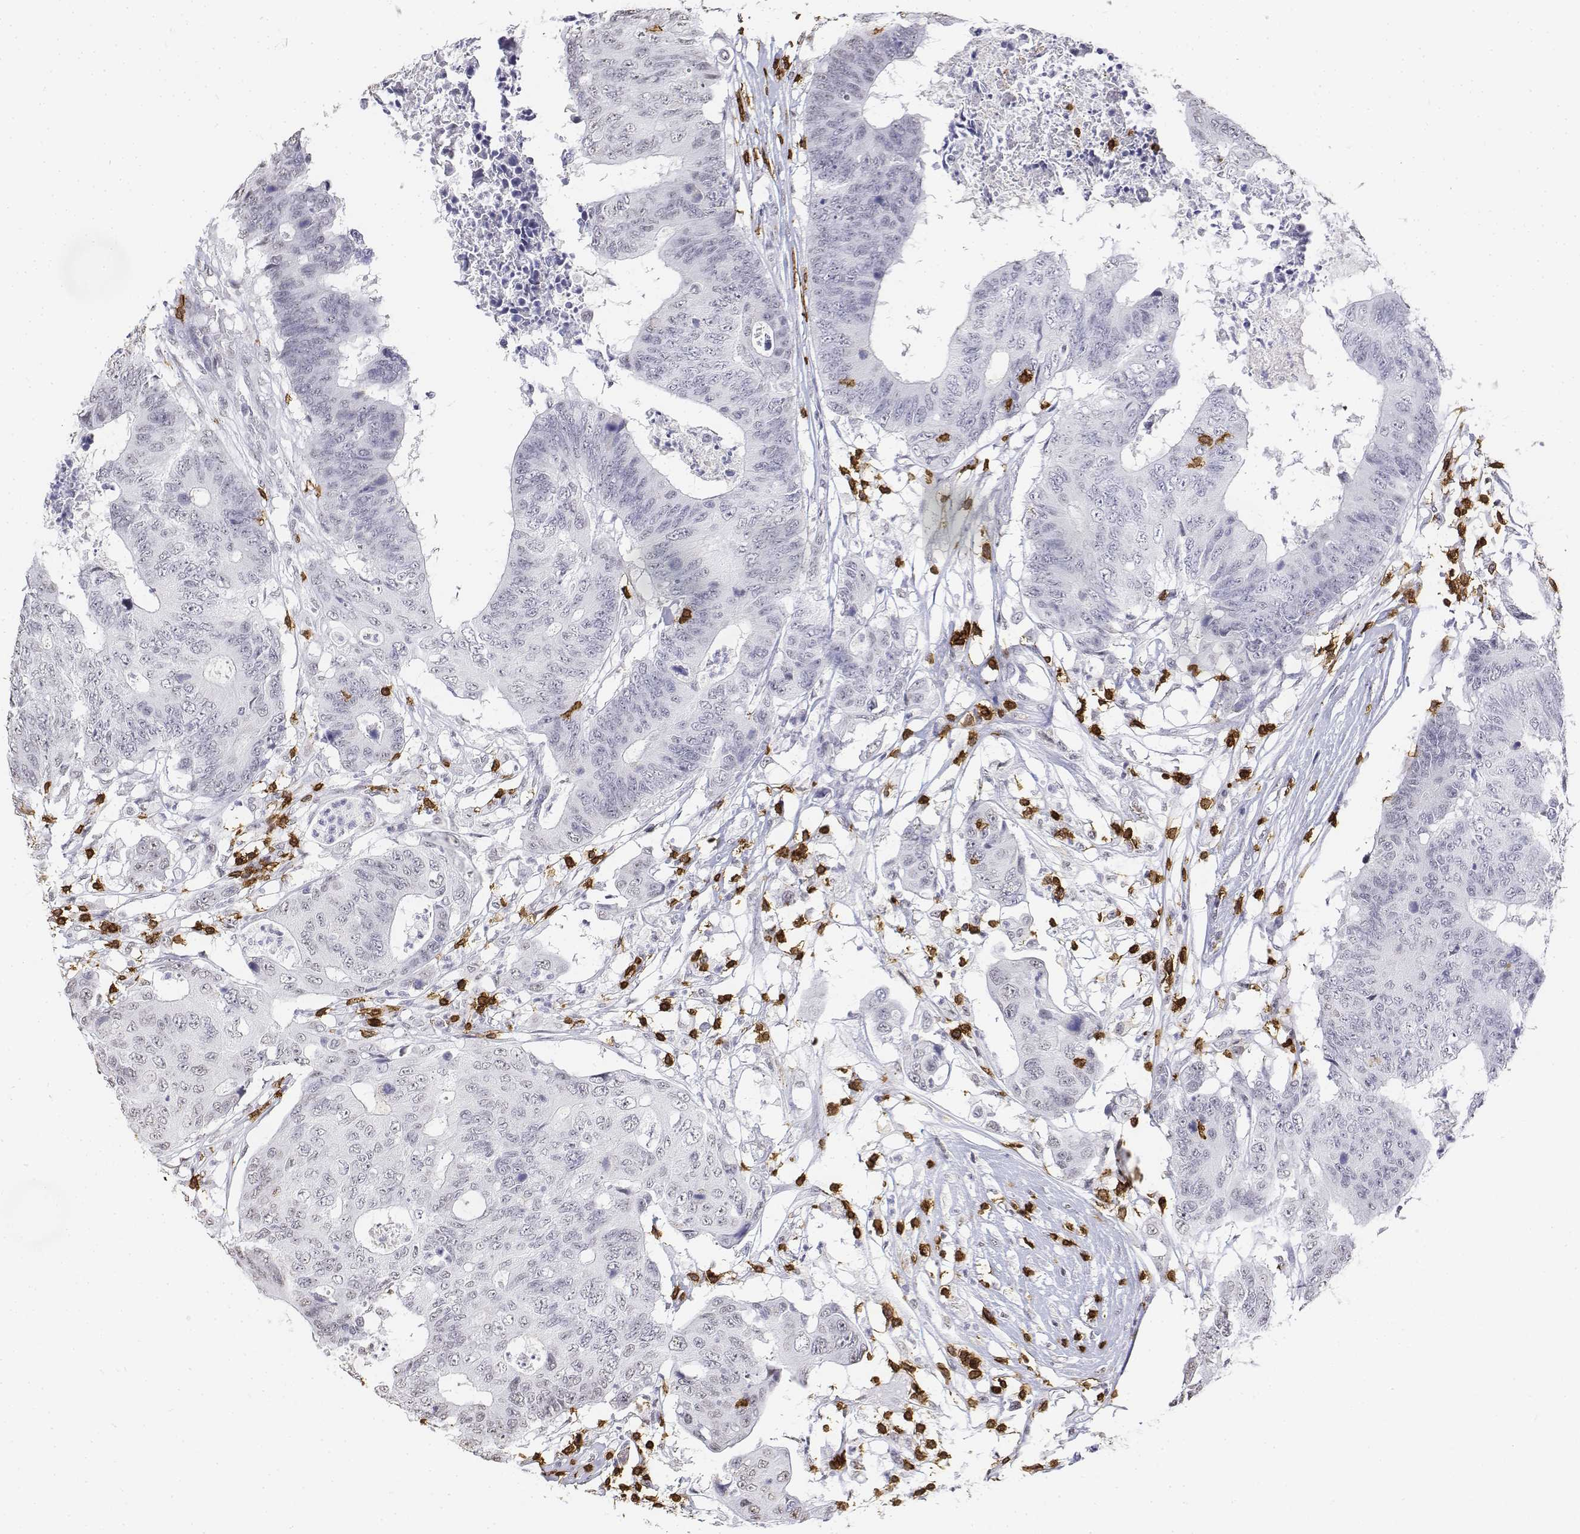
{"staining": {"intensity": "negative", "quantity": "none", "location": "none"}, "tissue": "colorectal cancer", "cell_type": "Tumor cells", "image_type": "cancer", "snomed": [{"axis": "morphology", "description": "Adenocarcinoma, NOS"}, {"axis": "topography", "description": "Colon"}], "caption": "Immunohistochemistry image of neoplastic tissue: human colorectal adenocarcinoma stained with DAB shows no significant protein expression in tumor cells.", "gene": "CD3E", "patient": {"sex": "female", "age": 48}}